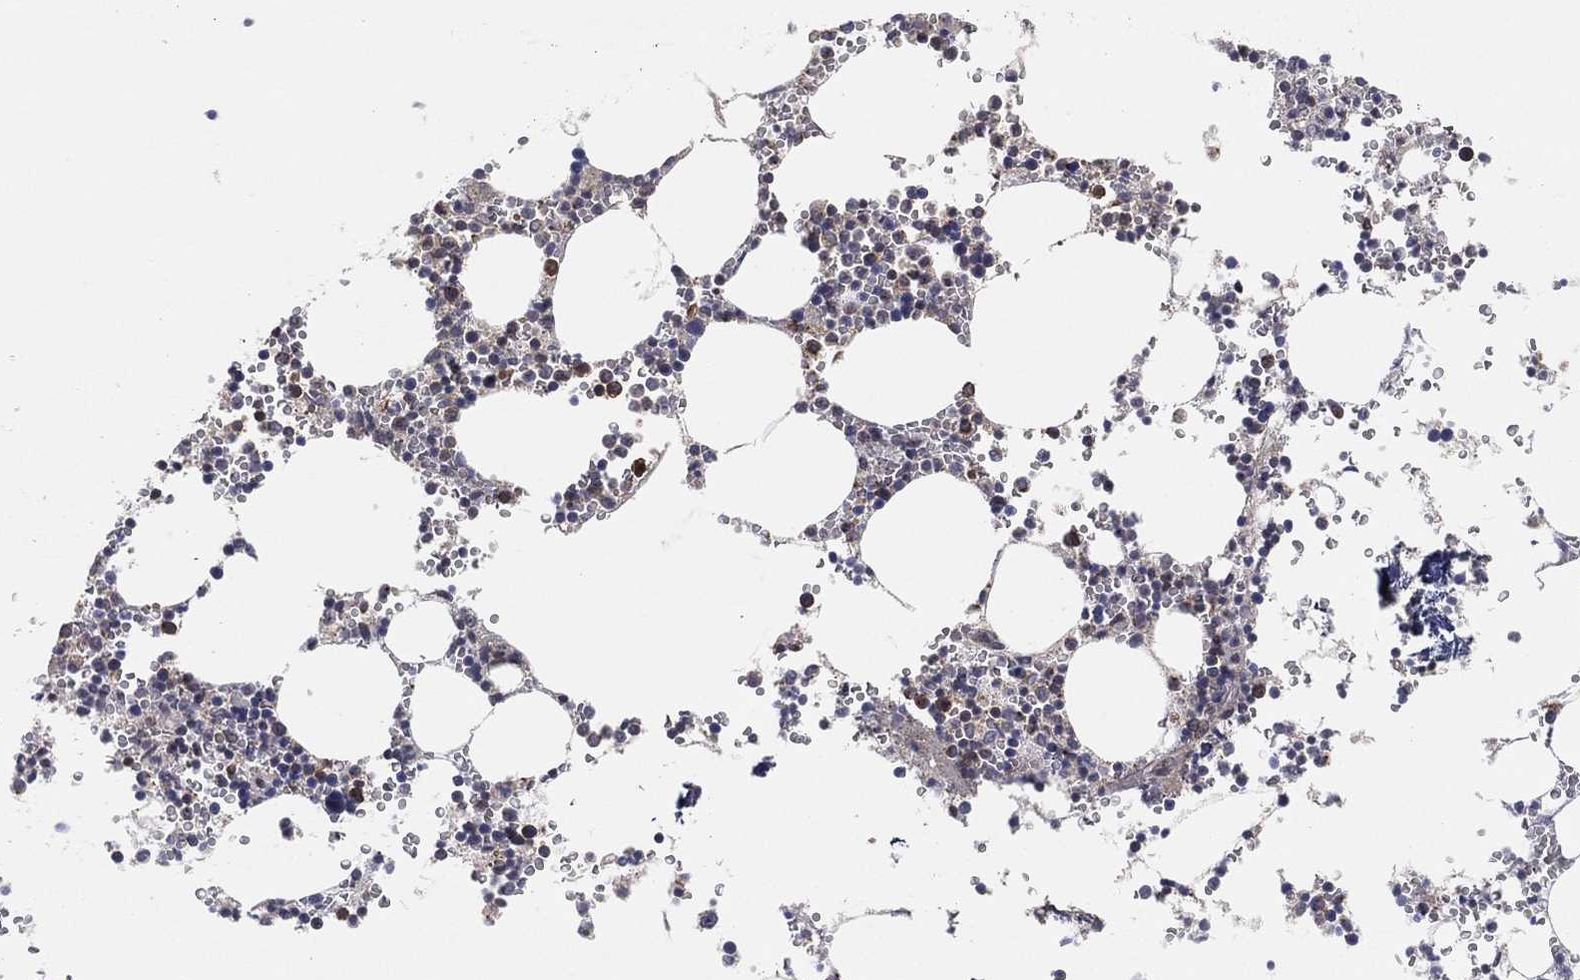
{"staining": {"intensity": "moderate", "quantity": "<25%", "location": "cytoplasmic/membranous"}, "tissue": "bone marrow", "cell_type": "Hematopoietic cells", "image_type": "normal", "snomed": [{"axis": "morphology", "description": "Normal tissue, NOS"}, {"axis": "topography", "description": "Bone marrow"}], "caption": "Hematopoietic cells exhibit low levels of moderate cytoplasmic/membranous expression in about <25% of cells in normal bone marrow.", "gene": "TMTC4", "patient": {"sex": "female", "age": 64}}